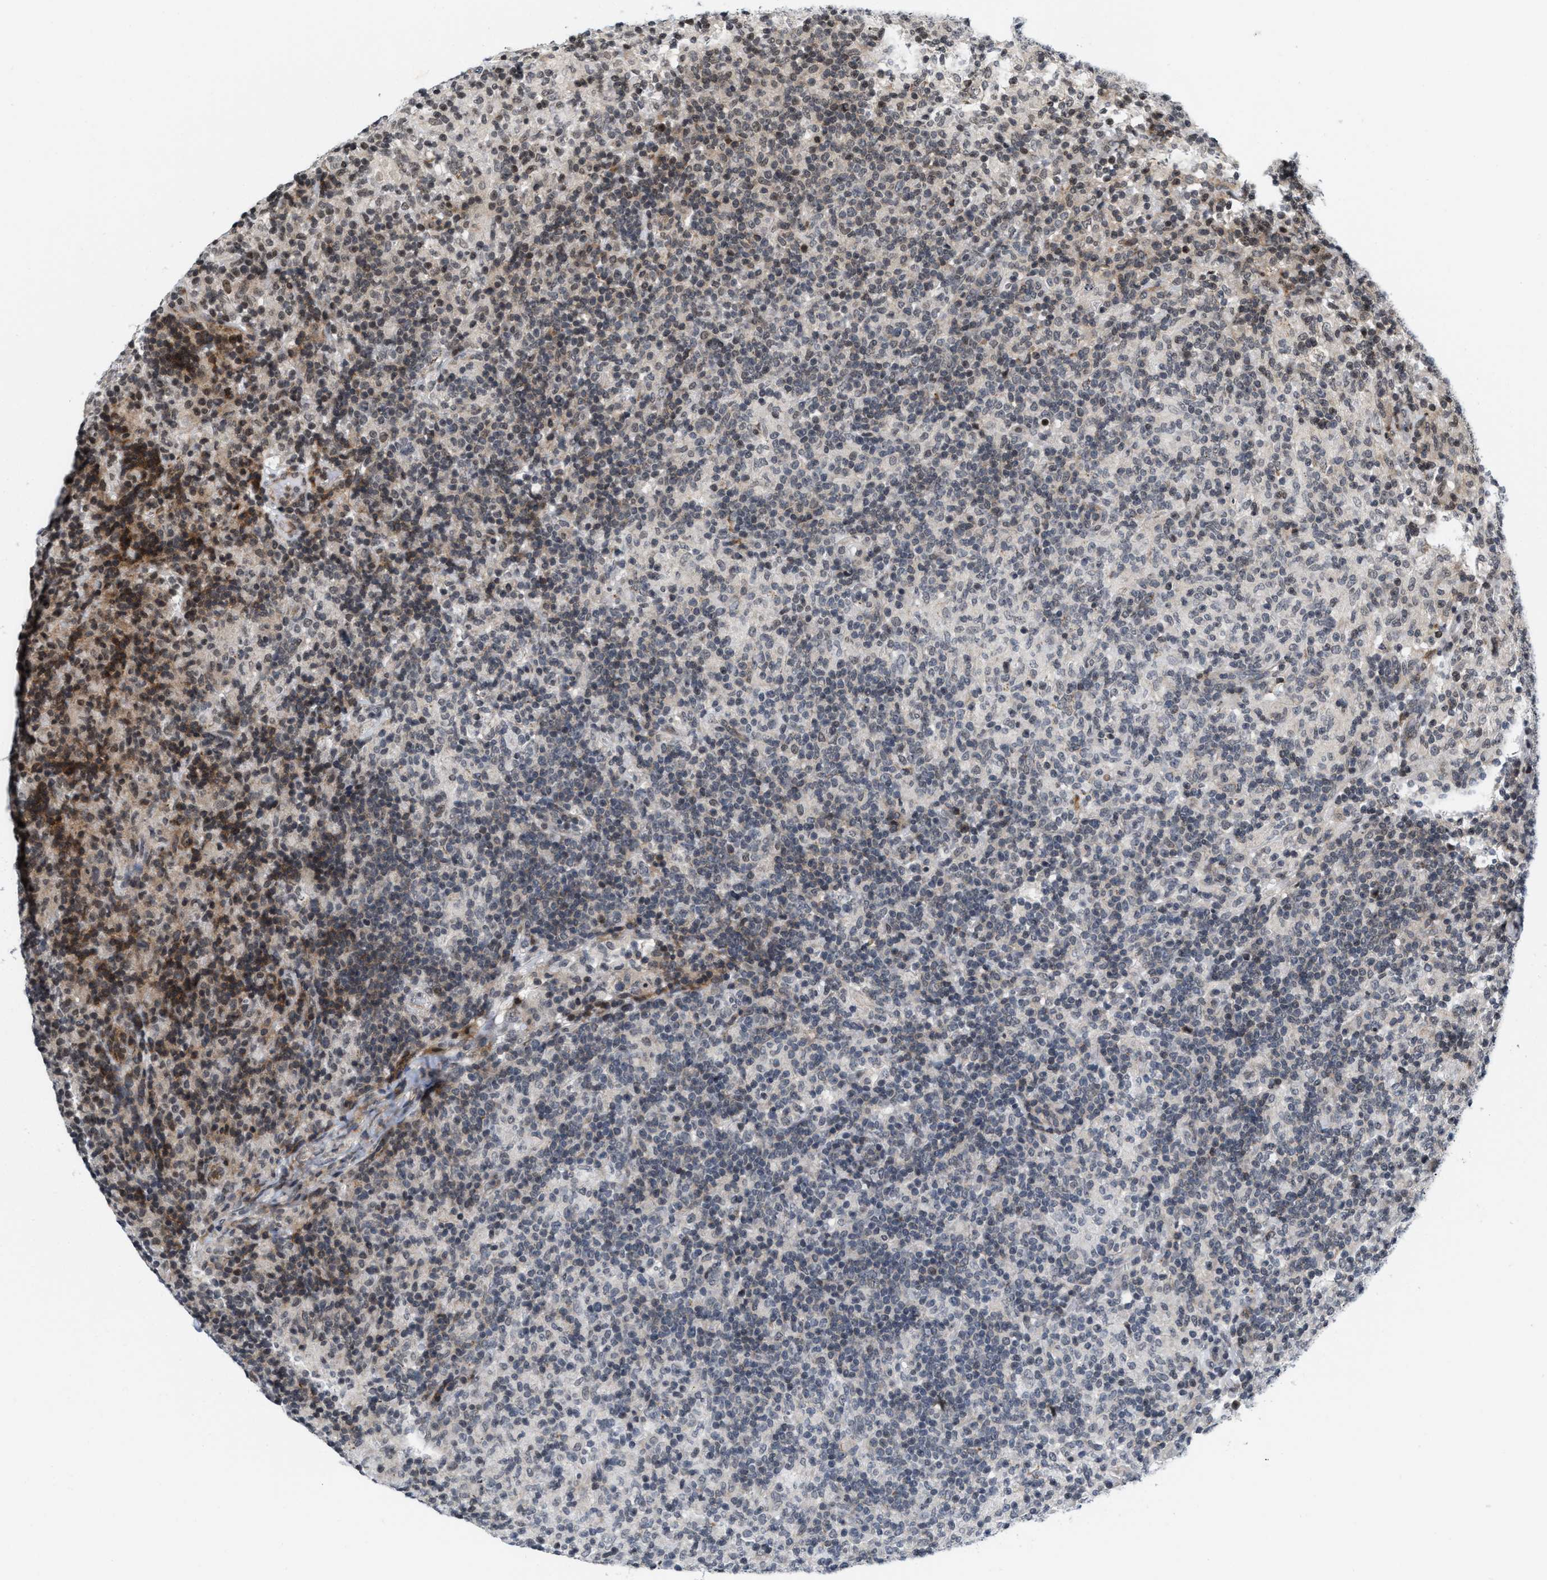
{"staining": {"intensity": "negative", "quantity": "none", "location": "none"}, "tissue": "lymphoma", "cell_type": "Tumor cells", "image_type": "cancer", "snomed": [{"axis": "morphology", "description": "Hodgkin's disease, NOS"}, {"axis": "topography", "description": "Lymph node"}], "caption": "Lymphoma stained for a protein using immunohistochemistry displays no staining tumor cells.", "gene": "ANKRD6", "patient": {"sex": "male", "age": 70}}